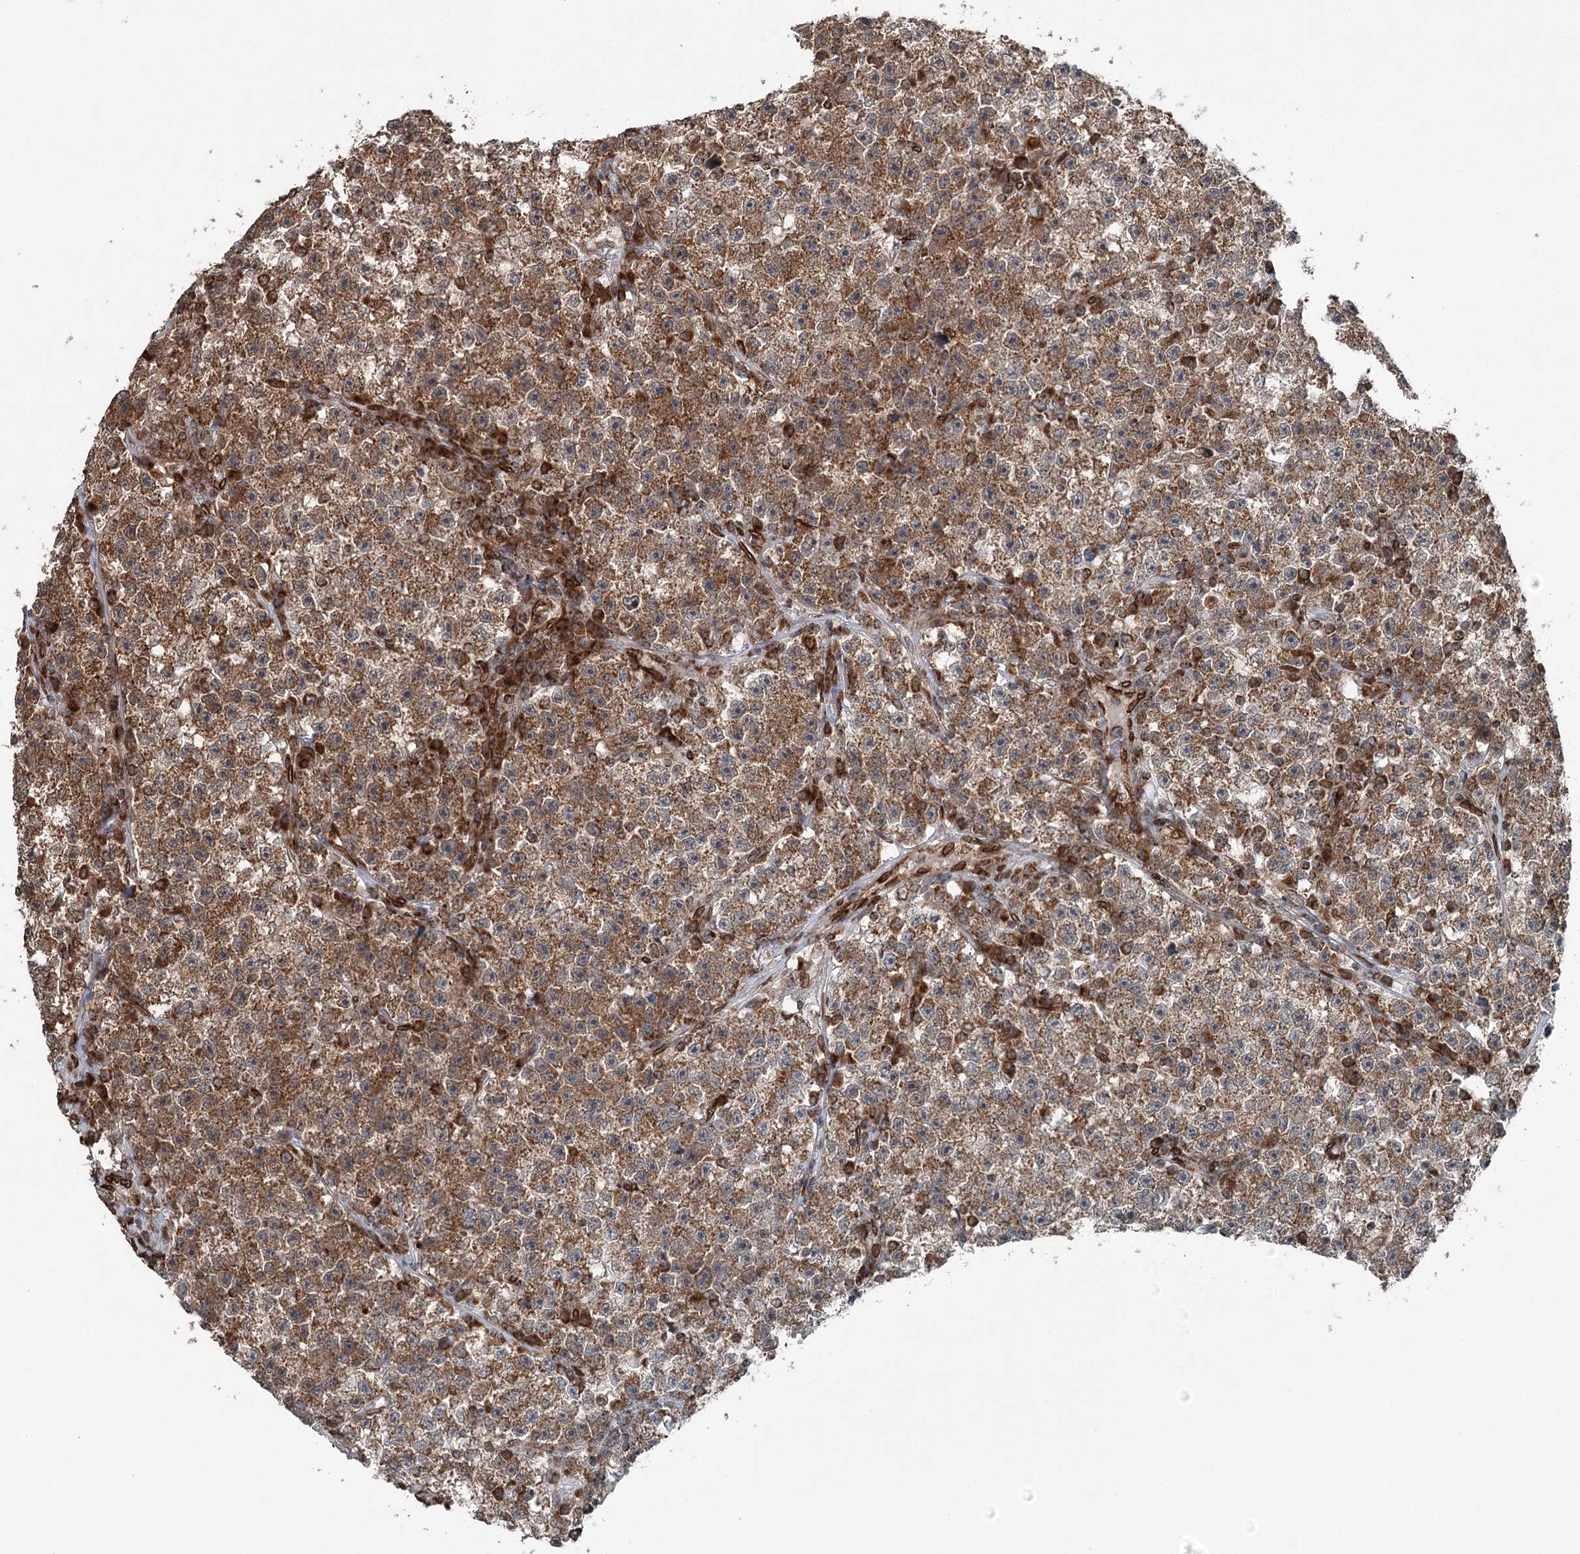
{"staining": {"intensity": "moderate", "quantity": ">75%", "location": "cytoplasmic/membranous"}, "tissue": "testis cancer", "cell_type": "Tumor cells", "image_type": "cancer", "snomed": [{"axis": "morphology", "description": "Seminoma, NOS"}, {"axis": "topography", "description": "Testis"}], "caption": "The image reveals a brown stain indicating the presence of a protein in the cytoplasmic/membranous of tumor cells in seminoma (testis).", "gene": "BCKDHA", "patient": {"sex": "male", "age": 22}}